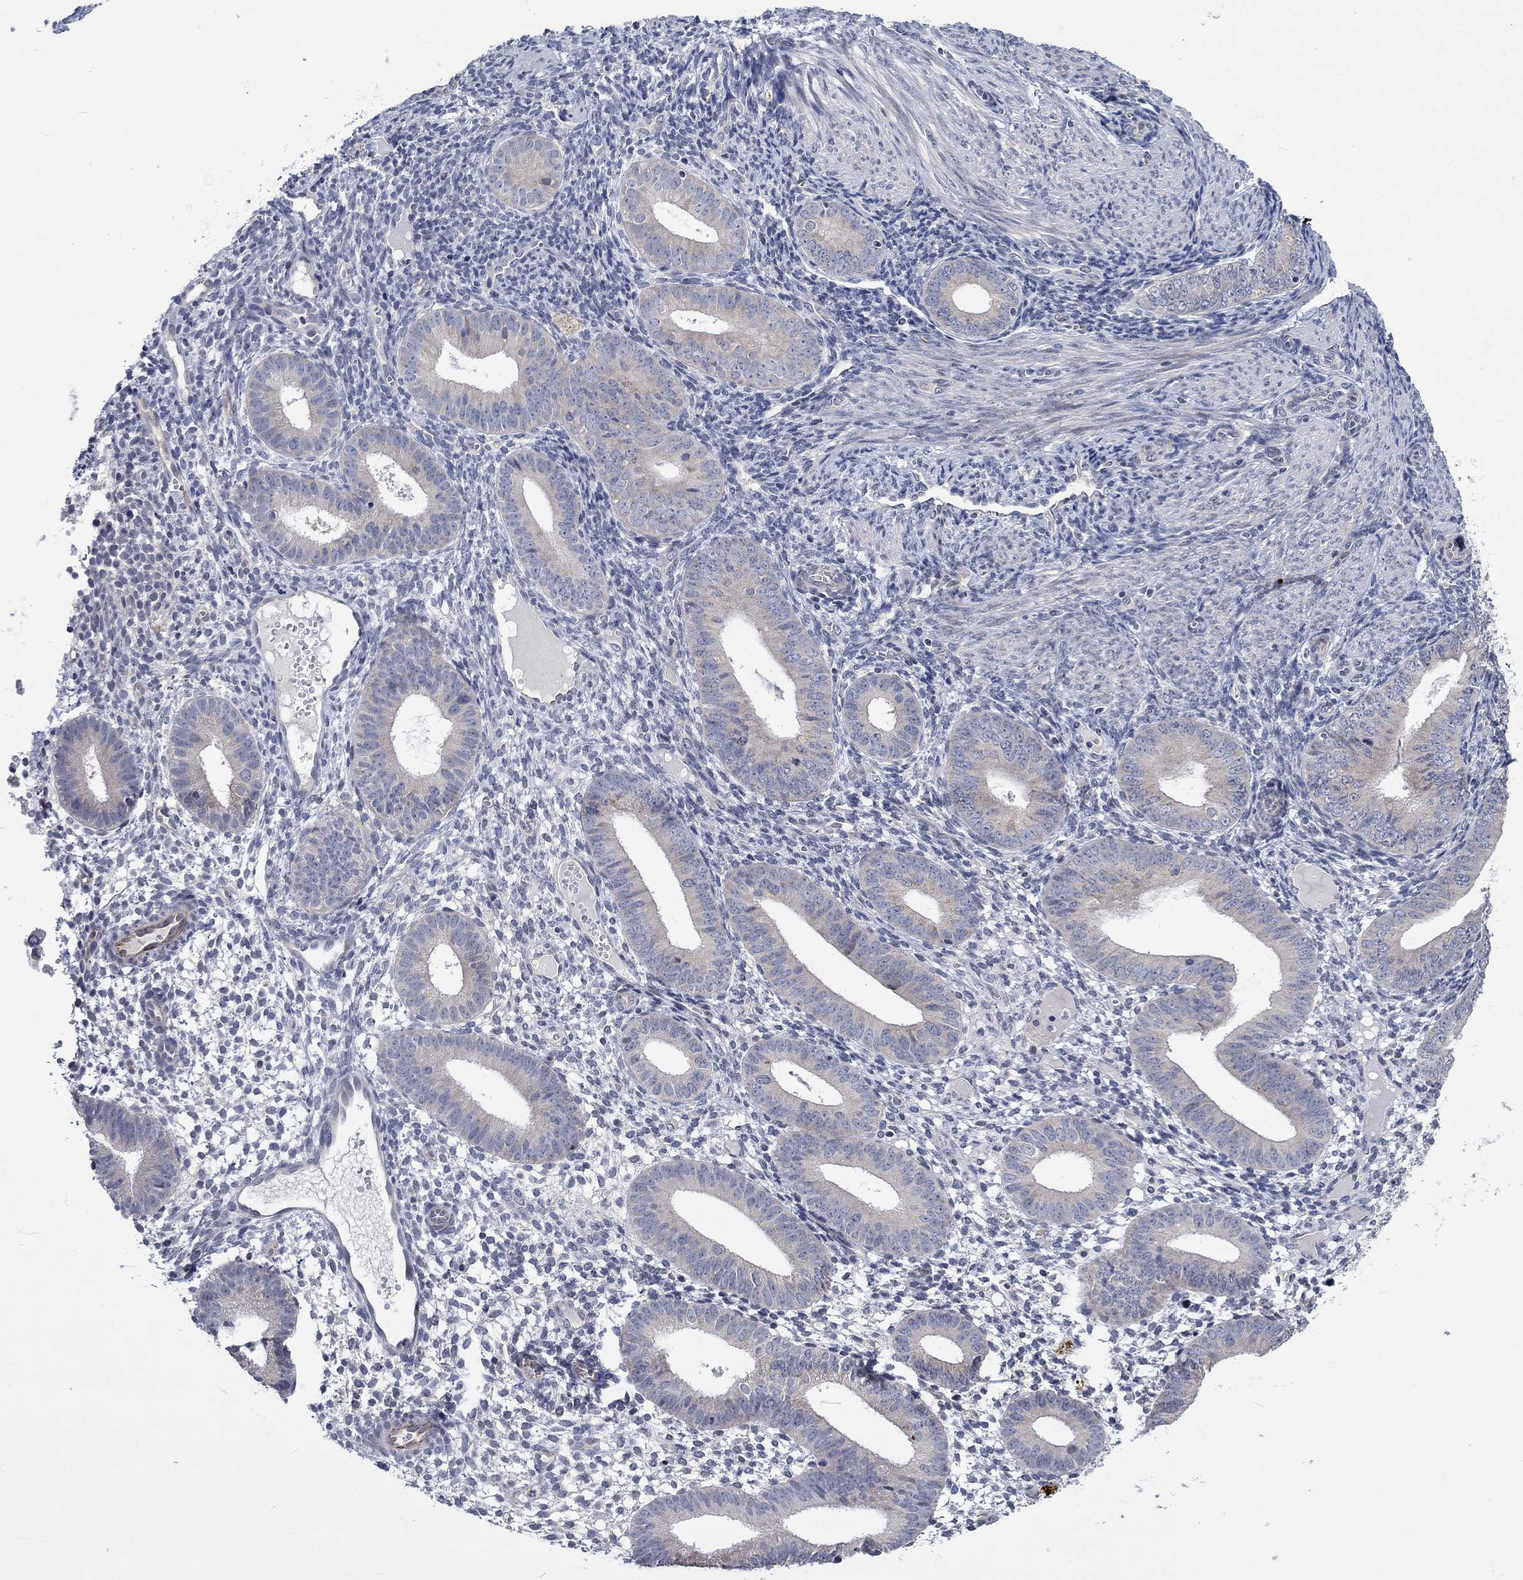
{"staining": {"intensity": "negative", "quantity": "none", "location": "none"}, "tissue": "endometrium", "cell_type": "Cells in endometrial stroma", "image_type": "normal", "snomed": [{"axis": "morphology", "description": "Normal tissue, NOS"}, {"axis": "topography", "description": "Endometrium"}], "caption": "The histopathology image reveals no significant expression in cells in endometrial stroma of endometrium.", "gene": "GJA5", "patient": {"sex": "female", "age": 39}}